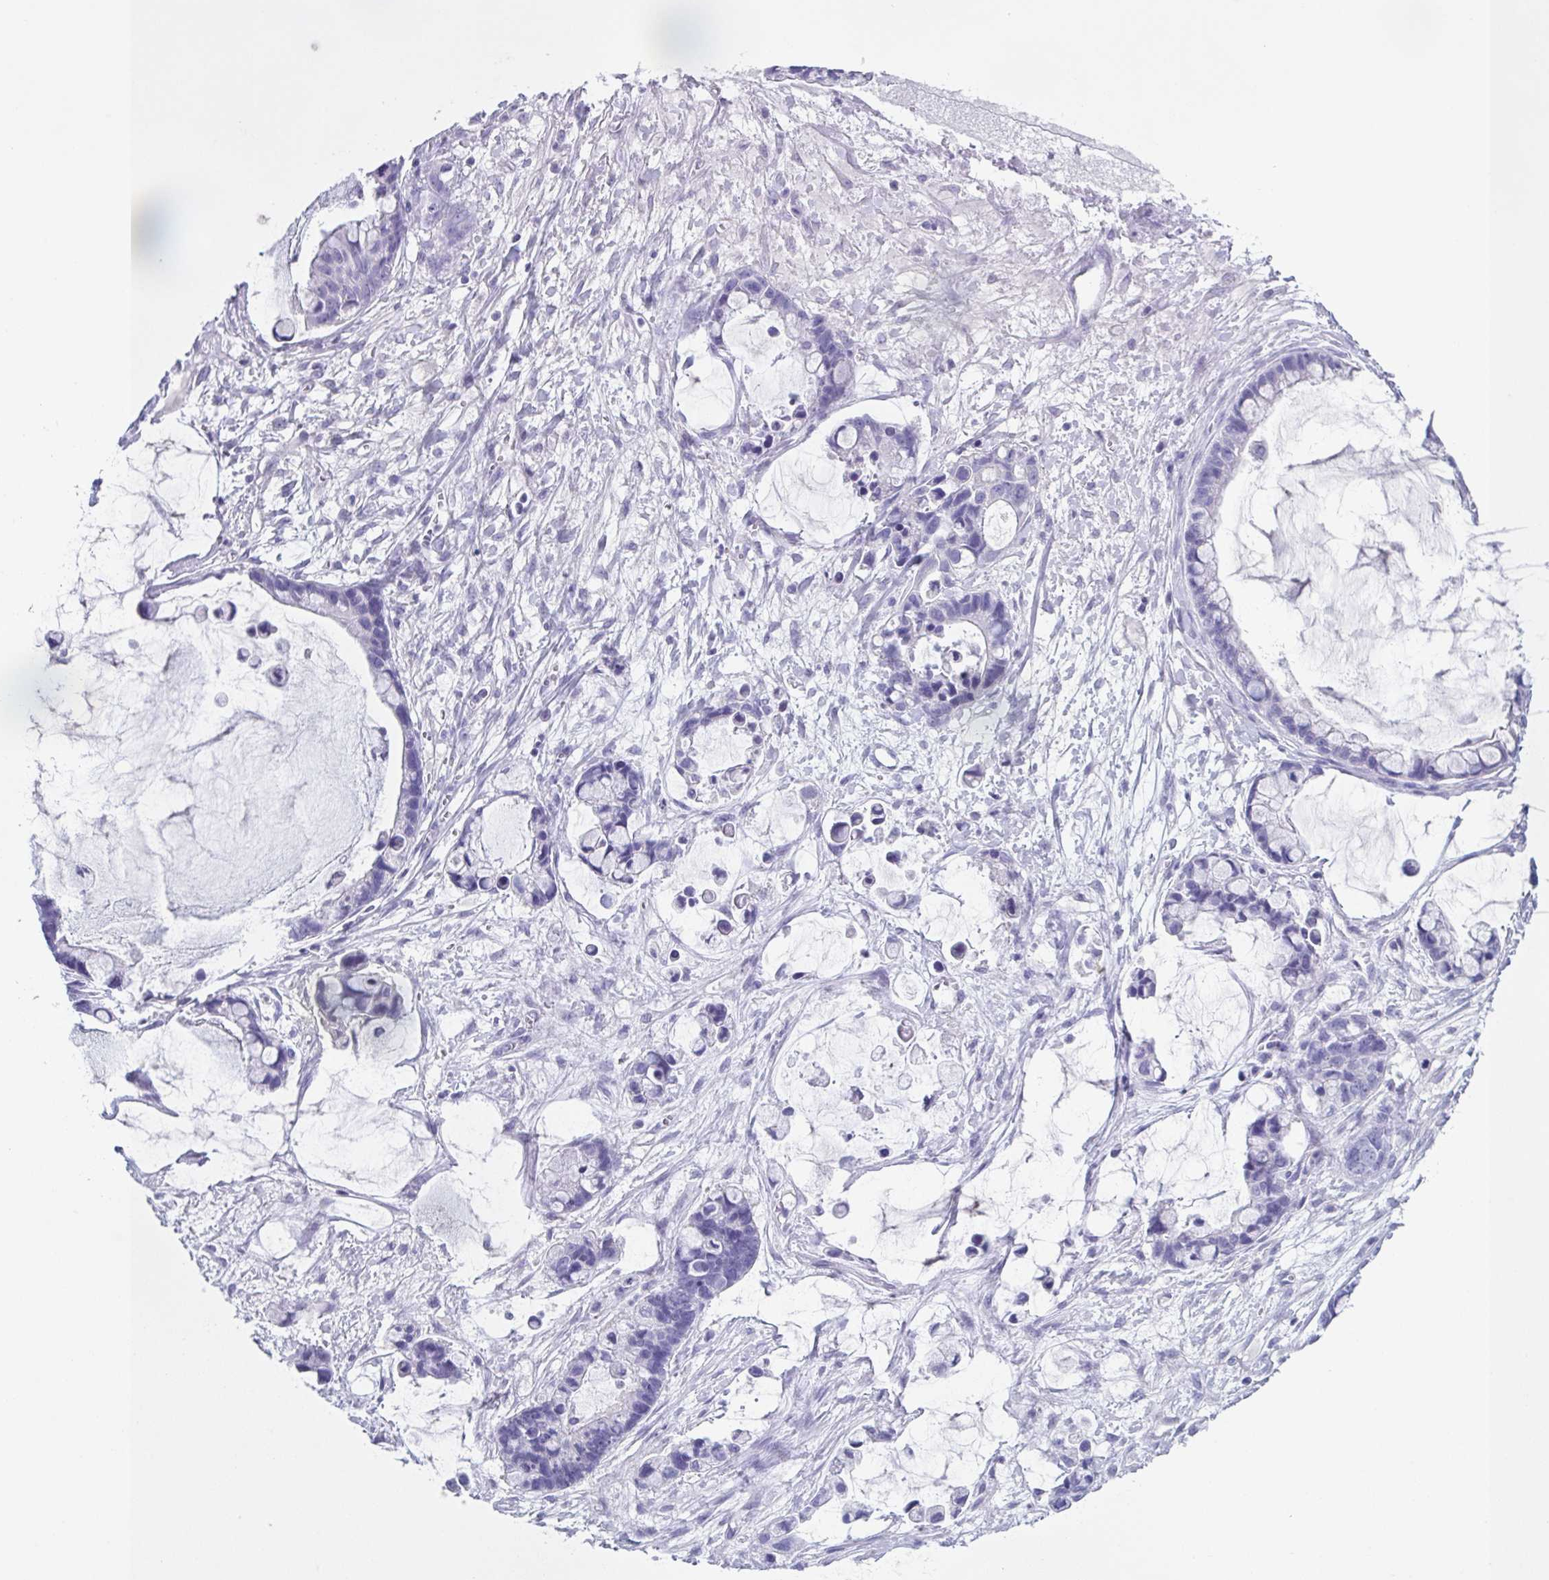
{"staining": {"intensity": "negative", "quantity": "none", "location": "none"}, "tissue": "ovarian cancer", "cell_type": "Tumor cells", "image_type": "cancer", "snomed": [{"axis": "morphology", "description": "Cystadenocarcinoma, mucinous, NOS"}, {"axis": "topography", "description": "Ovary"}], "caption": "A photomicrograph of human ovarian mucinous cystadenocarcinoma is negative for staining in tumor cells.", "gene": "INAFM1", "patient": {"sex": "female", "age": 63}}